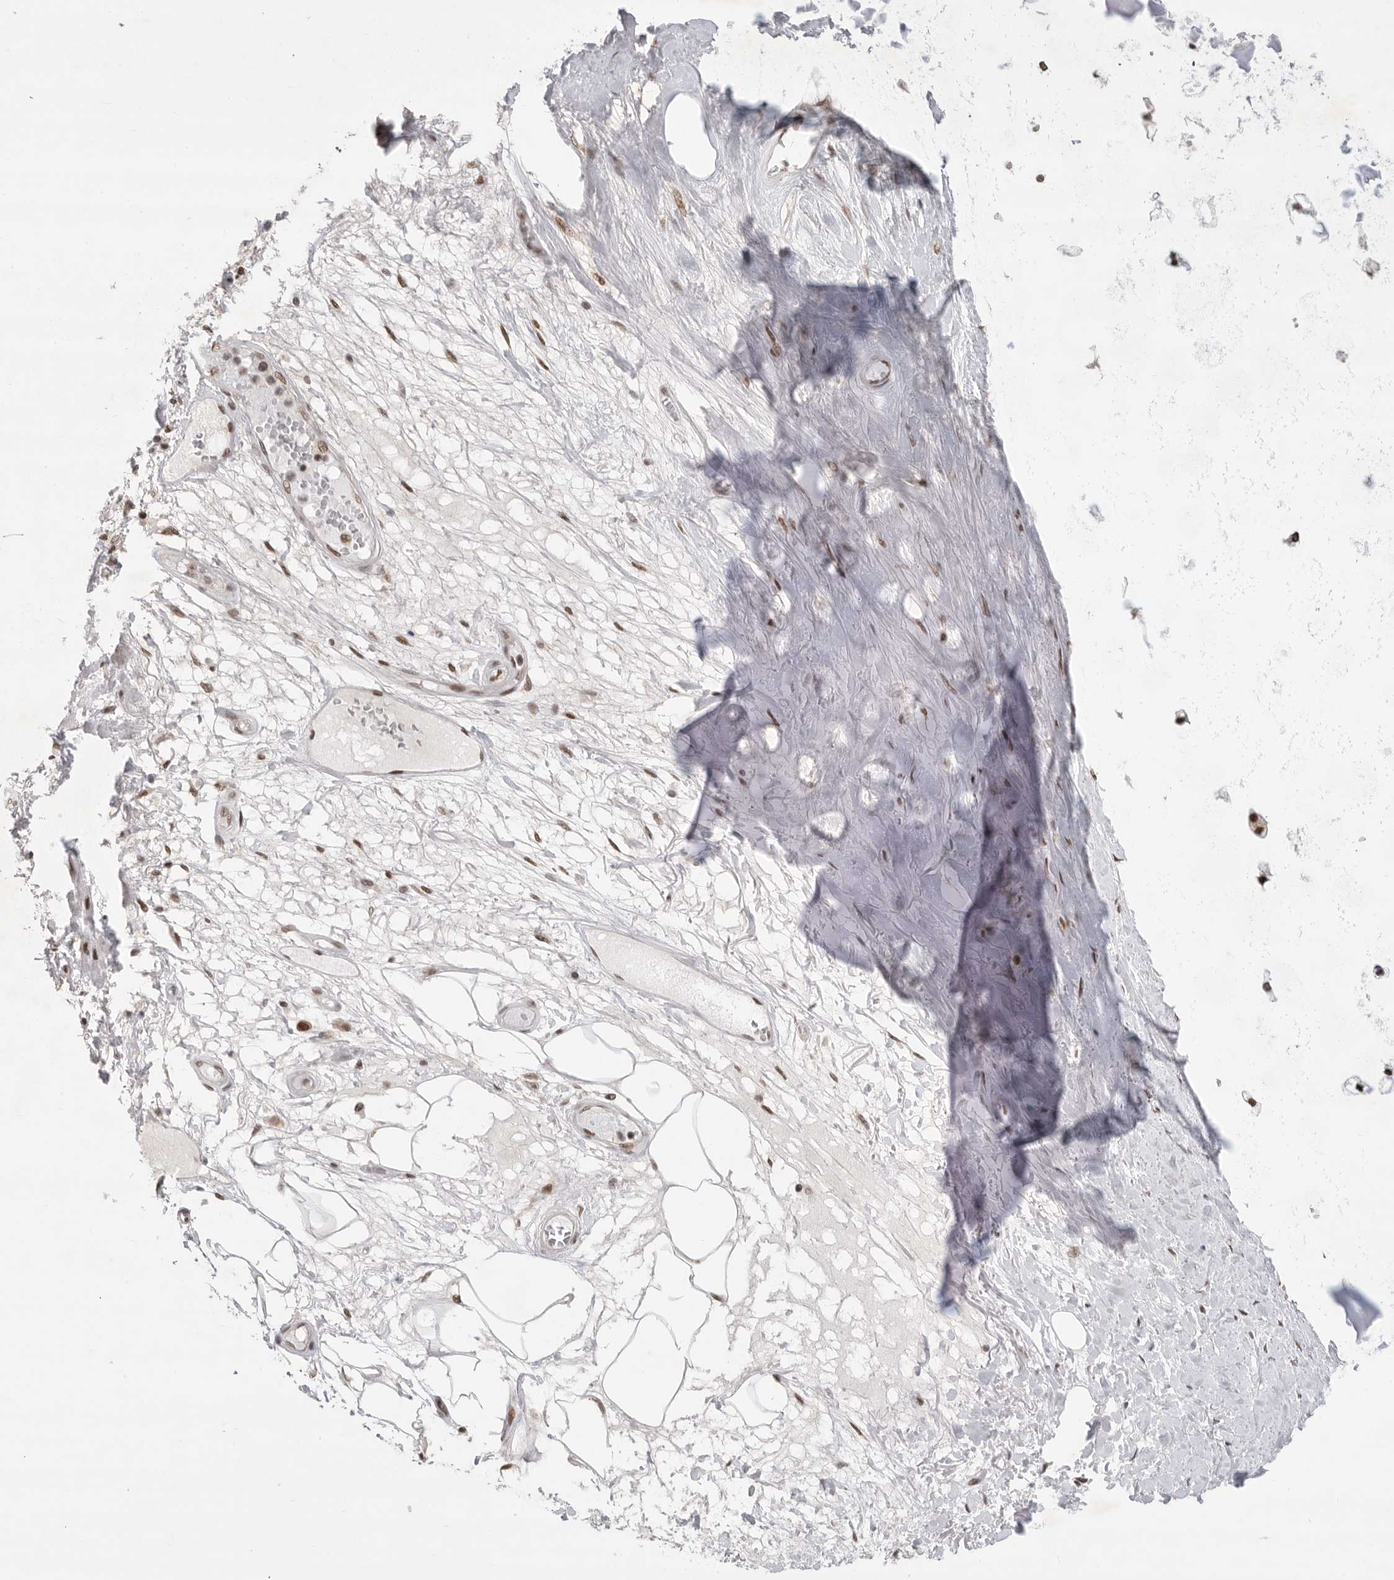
{"staining": {"intensity": "moderate", "quantity": "25%-75%", "location": "cytoplasmic/membranous,nuclear"}, "tissue": "adipose tissue", "cell_type": "Adipocytes", "image_type": "normal", "snomed": [{"axis": "morphology", "description": "Normal tissue, NOS"}, {"axis": "topography", "description": "Bronchus"}], "caption": "Immunohistochemistry (IHC) micrograph of benign adipose tissue: human adipose tissue stained using immunohistochemistry (IHC) shows medium levels of moderate protein expression localized specifically in the cytoplasmic/membranous,nuclear of adipocytes, appearing as a cytoplasmic/membranous,nuclear brown color.", "gene": "ZNF830", "patient": {"sex": "male", "age": 66}}